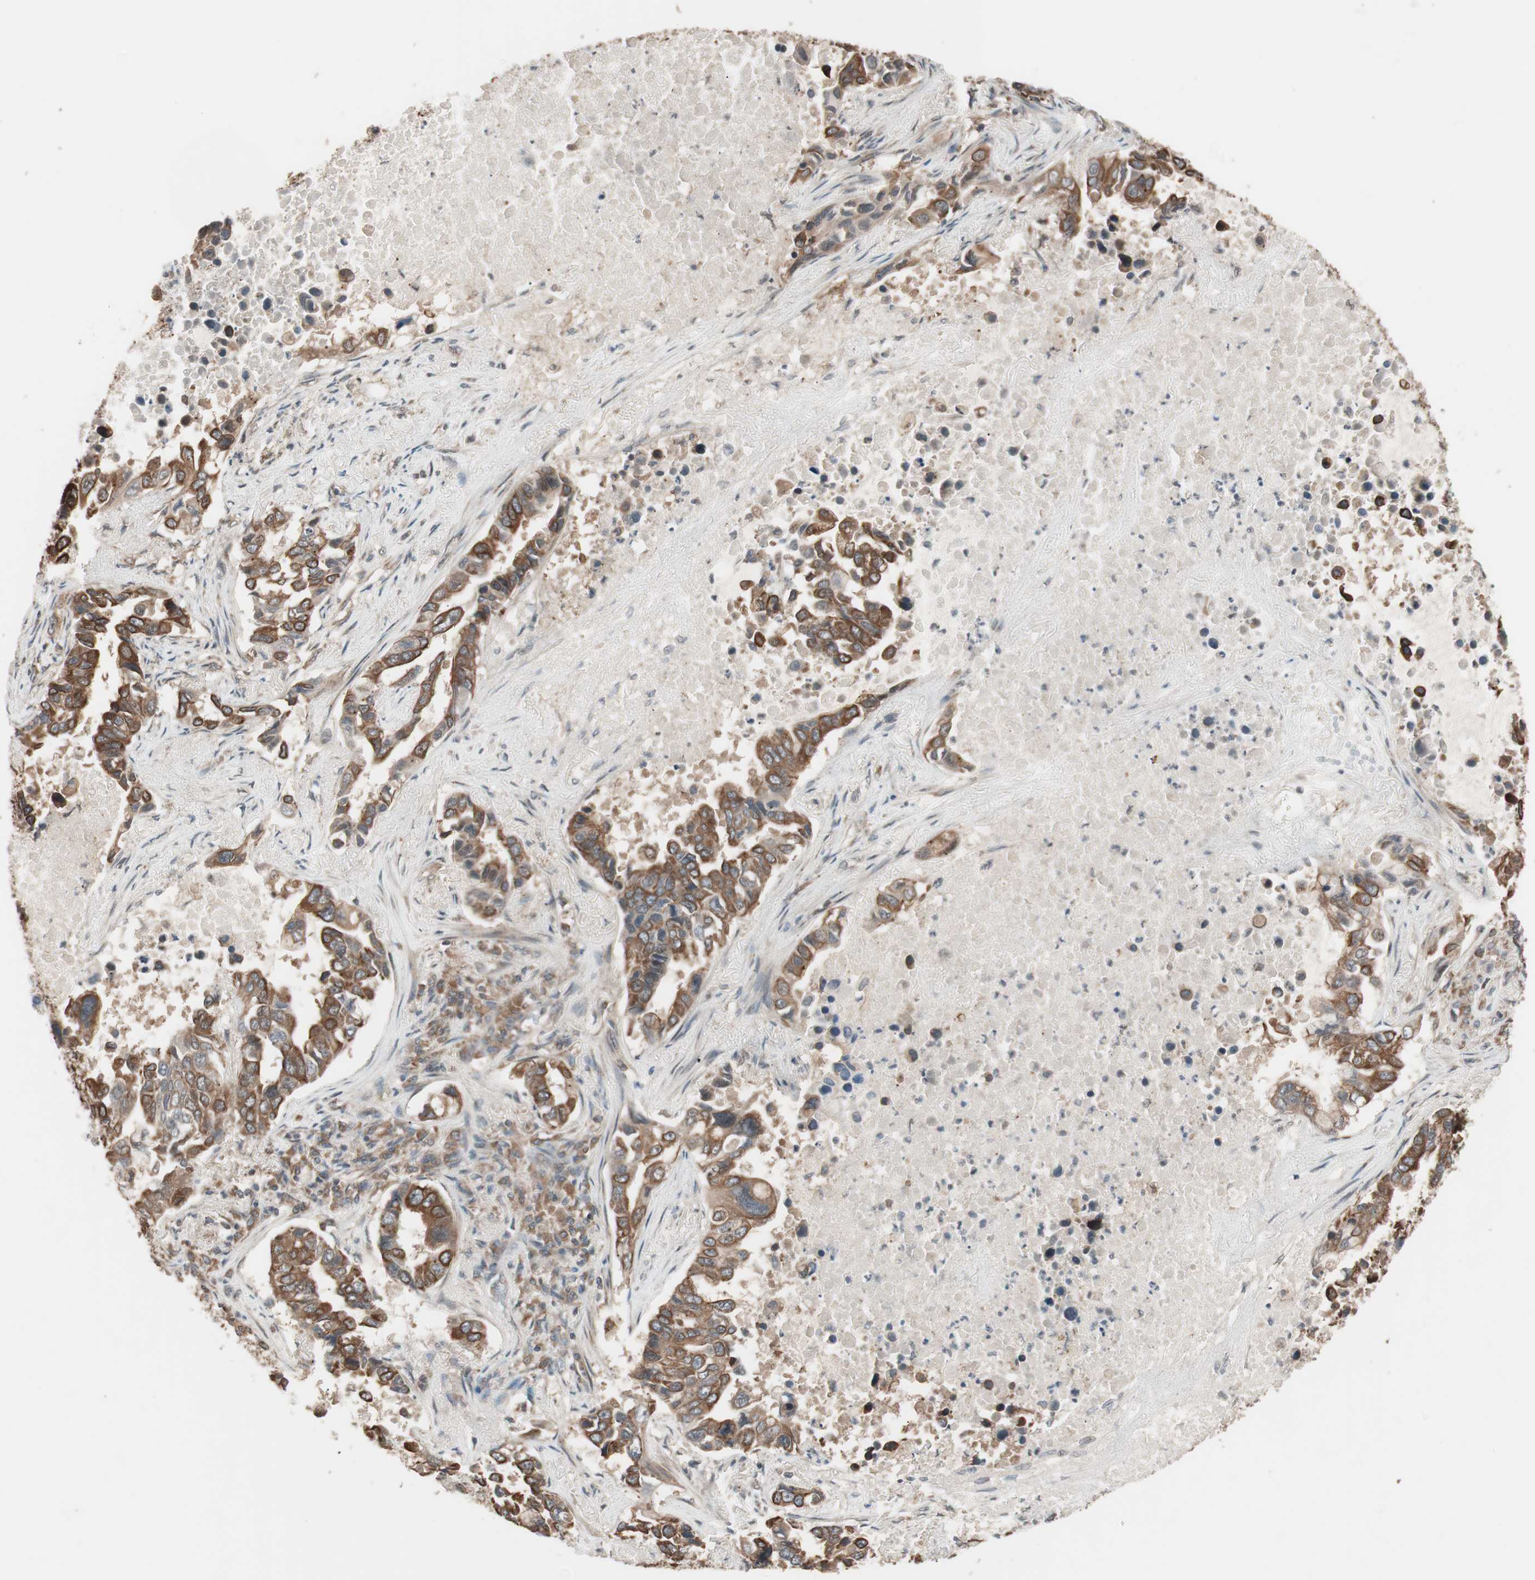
{"staining": {"intensity": "strong", "quantity": ">75%", "location": "cytoplasmic/membranous"}, "tissue": "lung cancer", "cell_type": "Tumor cells", "image_type": "cancer", "snomed": [{"axis": "morphology", "description": "Adenocarcinoma, NOS"}, {"axis": "topography", "description": "Lung"}], "caption": "Strong cytoplasmic/membranous protein staining is appreciated in approximately >75% of tumor cells in lung adenocarcinoma.", "gene": "FBXO5", "patient": {"sex": "male", "age": 64}}